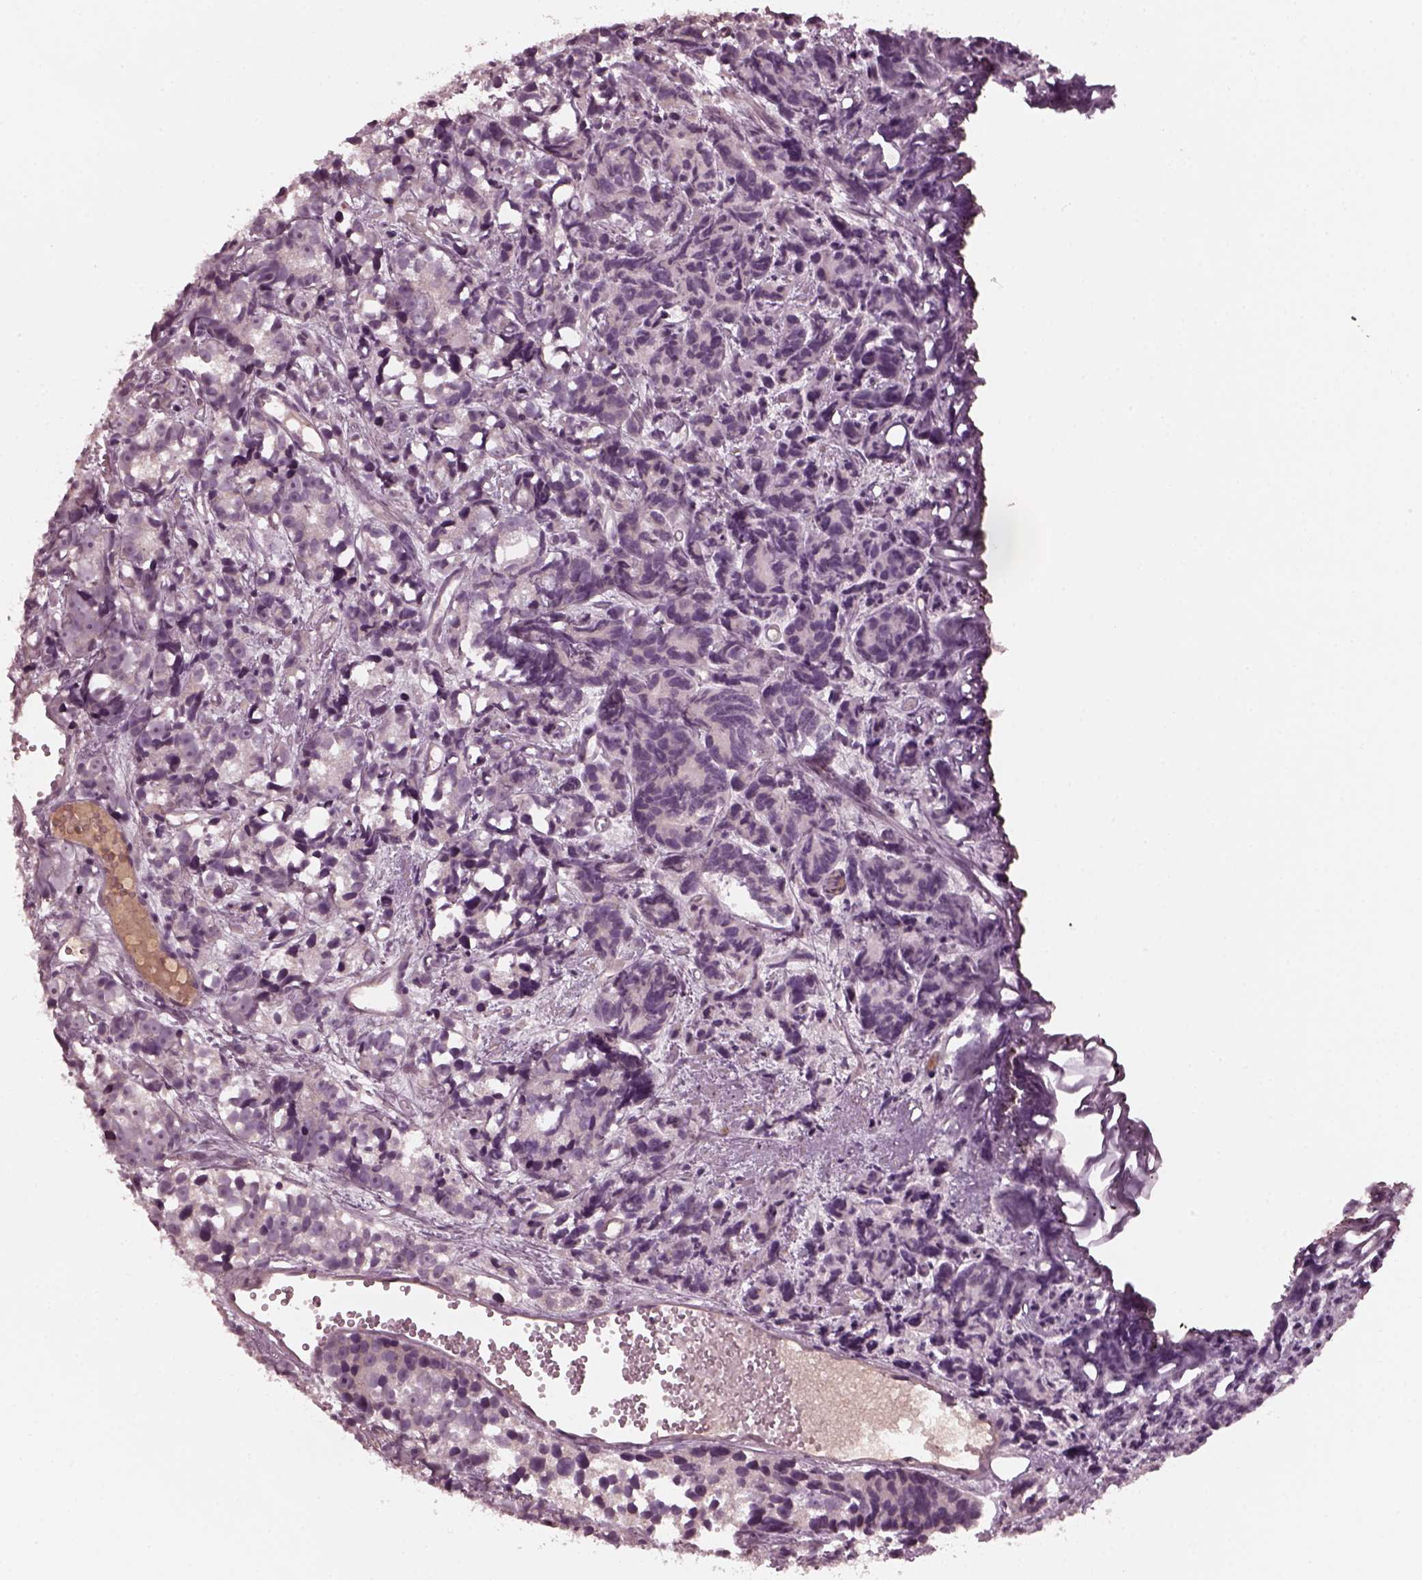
{"staining": {"intensity": "negative", "quantity": "none", "location": "none"}, "tissue": "prostate cancer", "cell_type": "Tumor cells", "image_type": "cancer", "snomed": [{"axis": "morphology", "description": "Adenocarcinoma, High grade"}, {"axis": "topography", "description": "Prostate"}], "caption": "DAB immunohistochemical staining of human prostate cancer (high-grade adenocarcinoma) shows no significant expression in tumor cells. Brightfield microscopy of immunohistochemistry (IHC) stained with DAB (brown) and hematoxylin (blue), captured at high magnification.", "gene": "PORCN", "patient": {"sex": "male", "age": 77}}